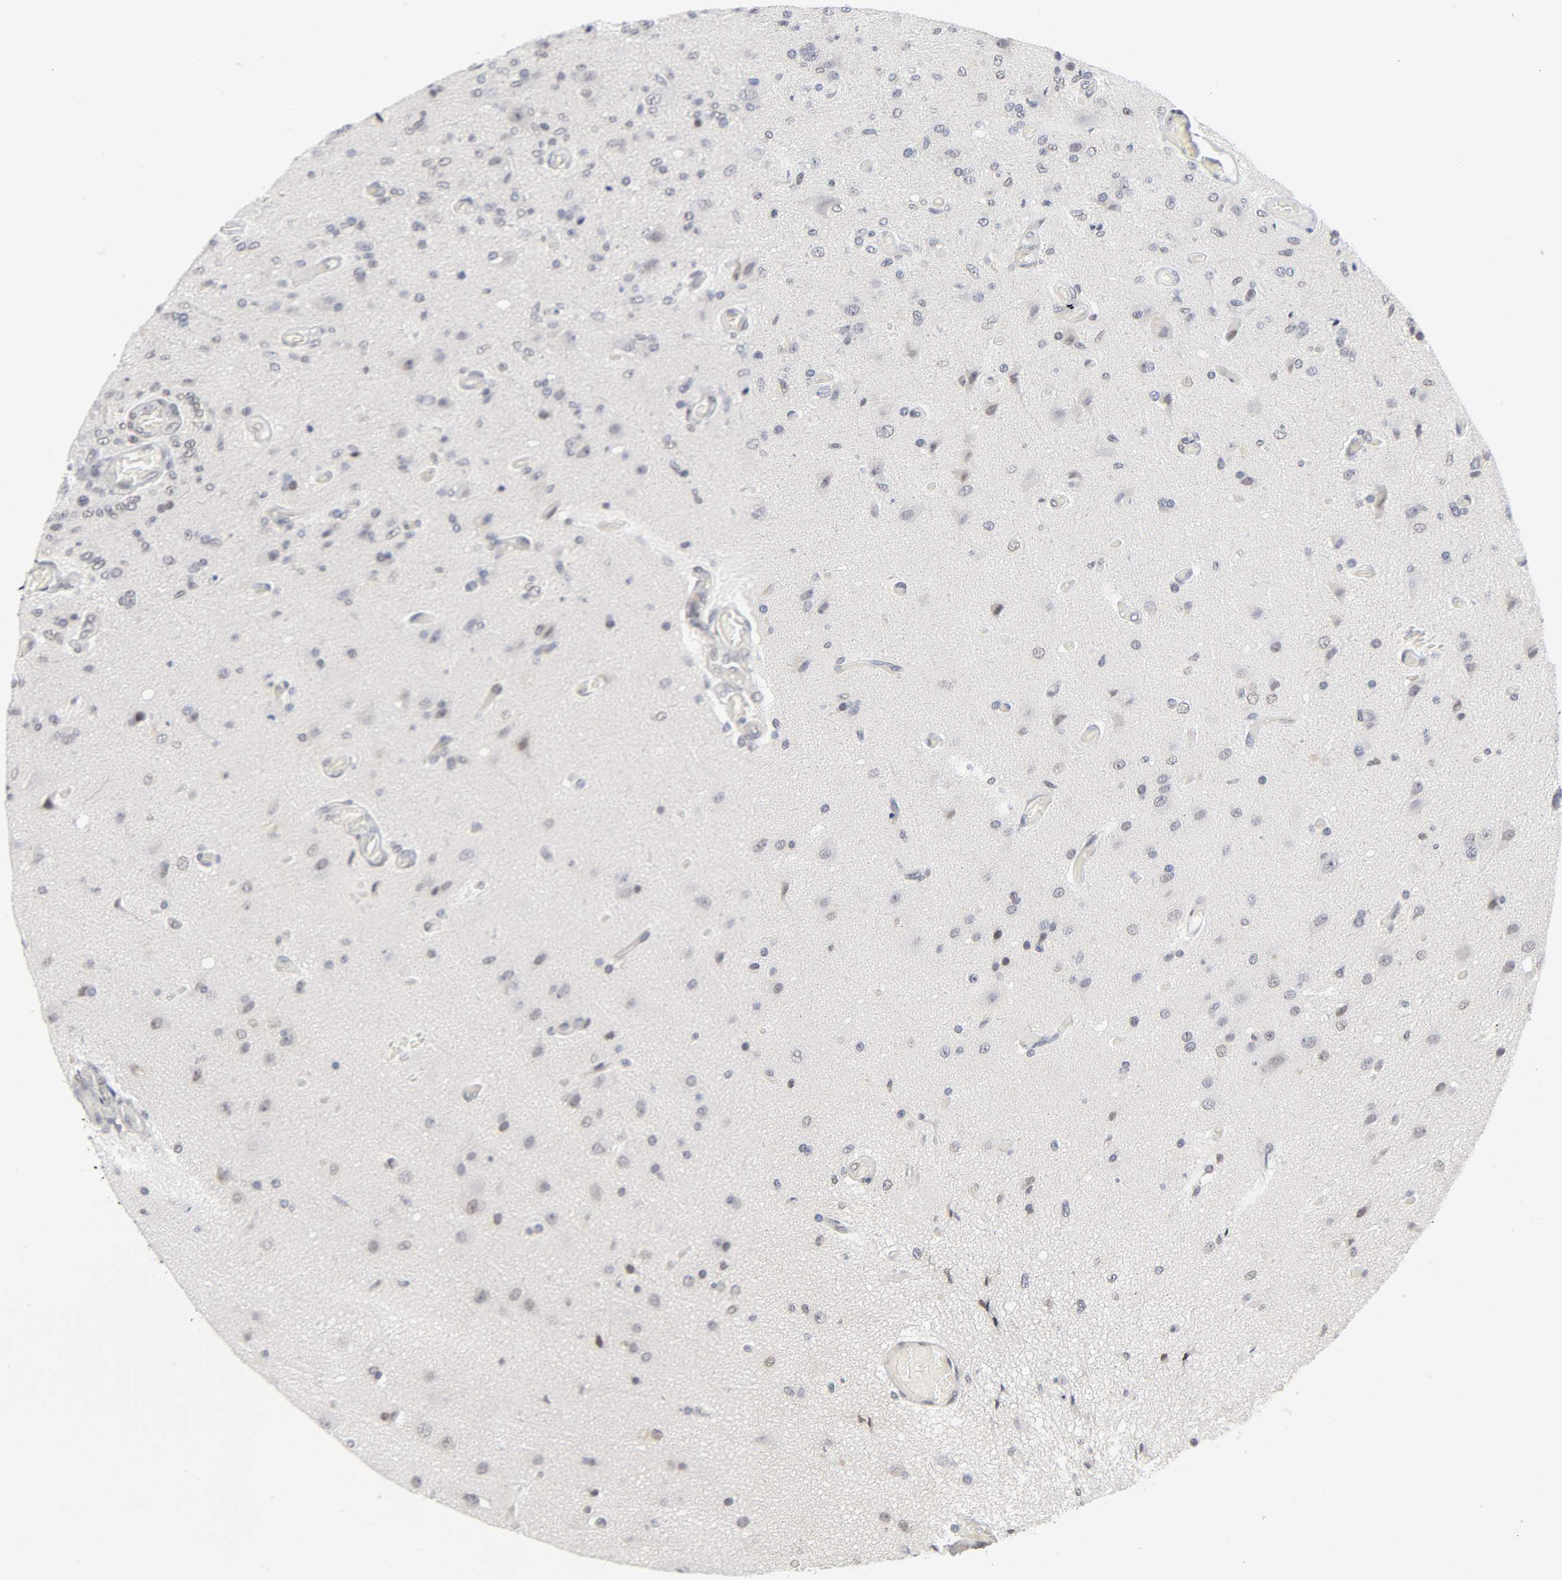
{"staining": {"intensity": "weak", "quantity": "<25%", "location": "nuclear"}, "tissue": "glioma", "cell_type": "Tumor cells", "image_type": "cancer", "snomed": [{"axis": "morphology", "description": "Normal tissue, NOS"}, {"axis": "morphology", "description": "Glioma, malignant, High grade"}, {"axis": "topography", "description": "Cerebral cortex"}], "caption": "There is no significant expression in tumor cells of glioma.", "gene": "DIDO1", "patient": {"sex": "male", "age": 77}}